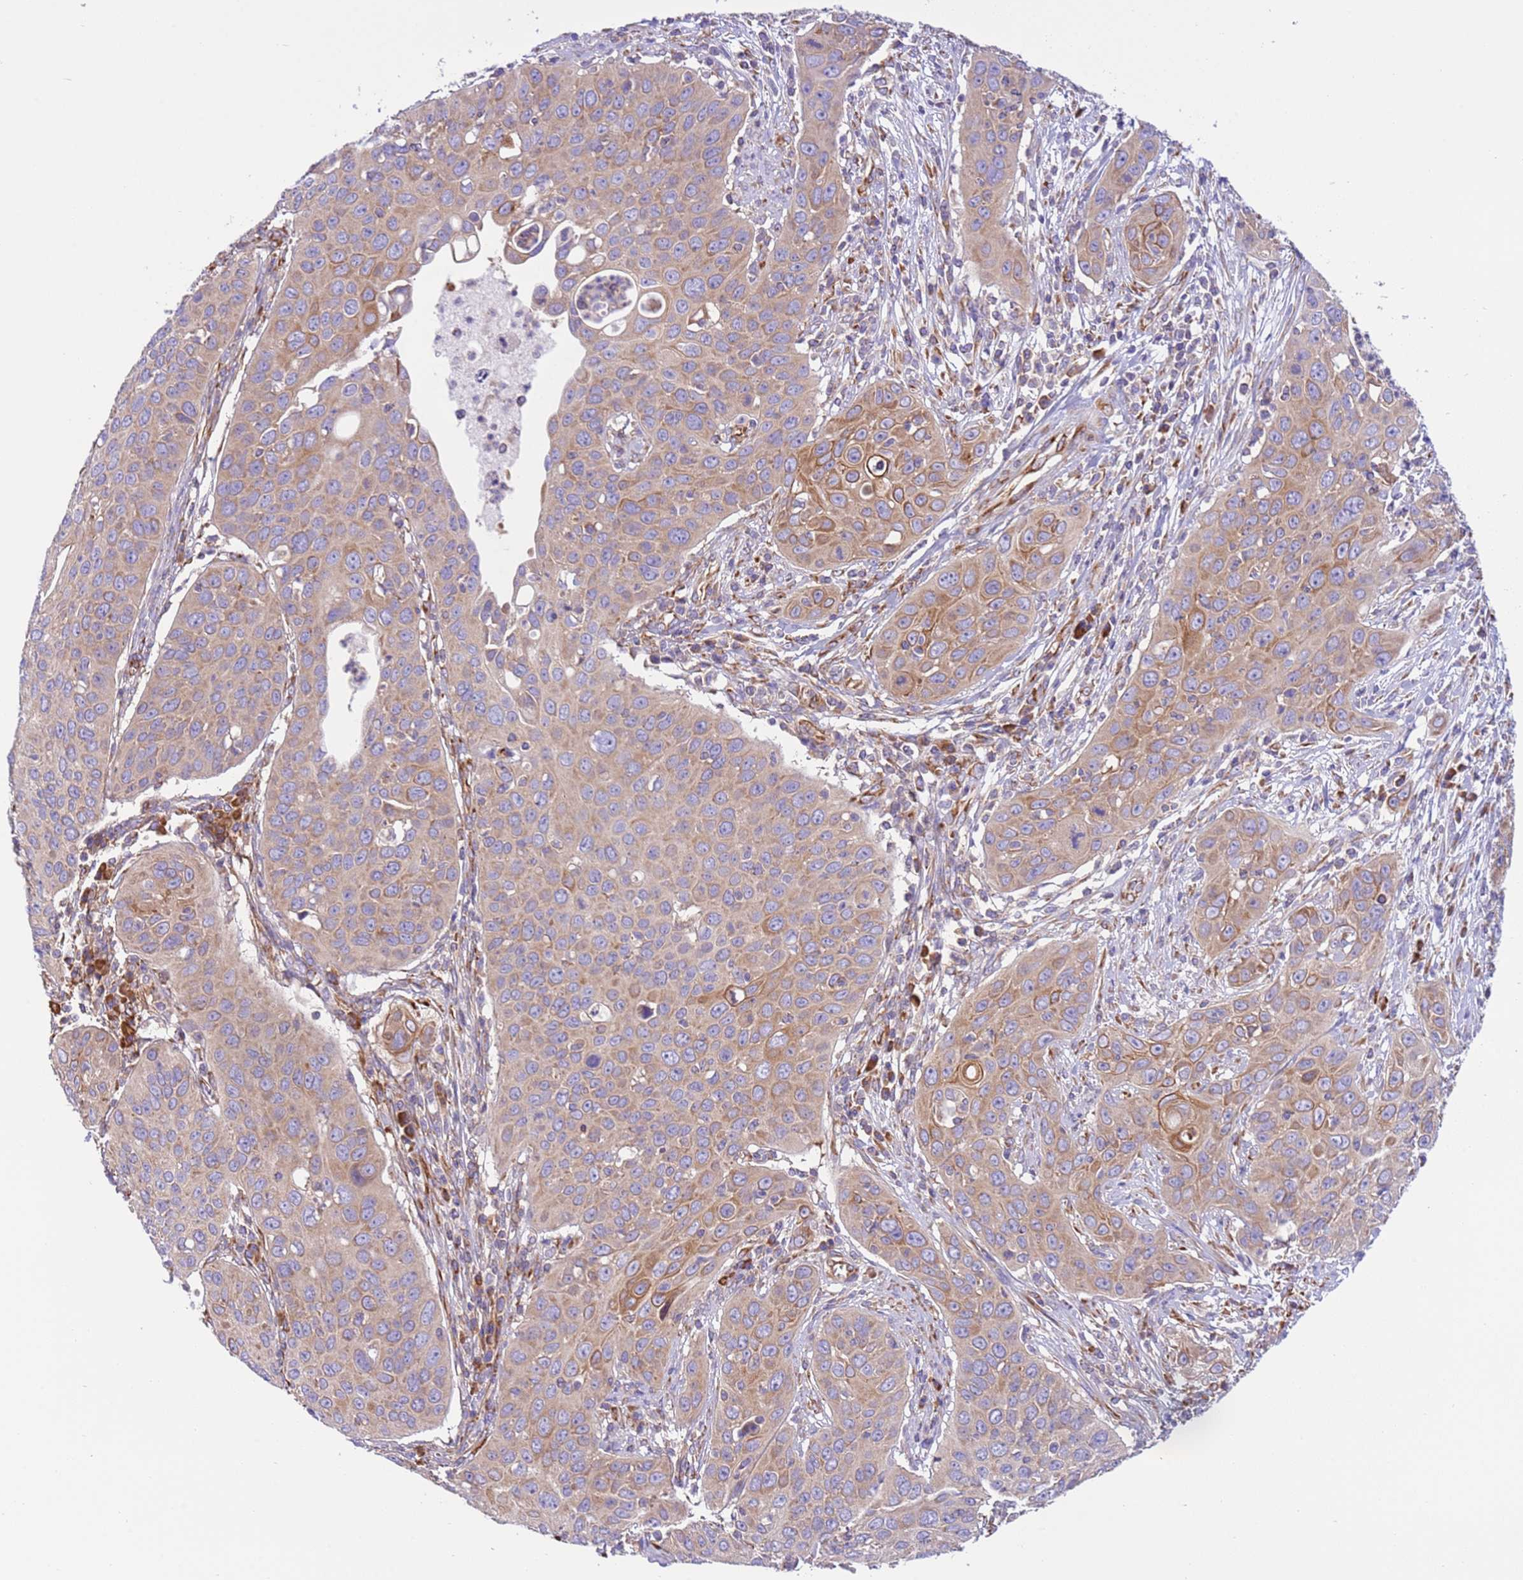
{"staining": {"intensity": "moderate", "quantity": ">75%", "location": "cytoplasmic/membranous"}, "tissue": "cervical cancer", "cell_type": "Tumor cells", "image_type": "cancer", "snomed": [{"axis": "morphology", "description": "Squamous cell carcinoma, NOS"}, {"axis": "topography", "description": "Cervix"}], "caption": "Immunohistochemistry (IHC) (DAB (3,3'-diaminobenzidine)) staining of human squamous cell carcinoma (cervical) shows moderate cytoplasmic/membranous protein expression in approximately >75% of tumor cells.", "gene": "VARS1", "patient": {"sex": "female", "age": 36}}